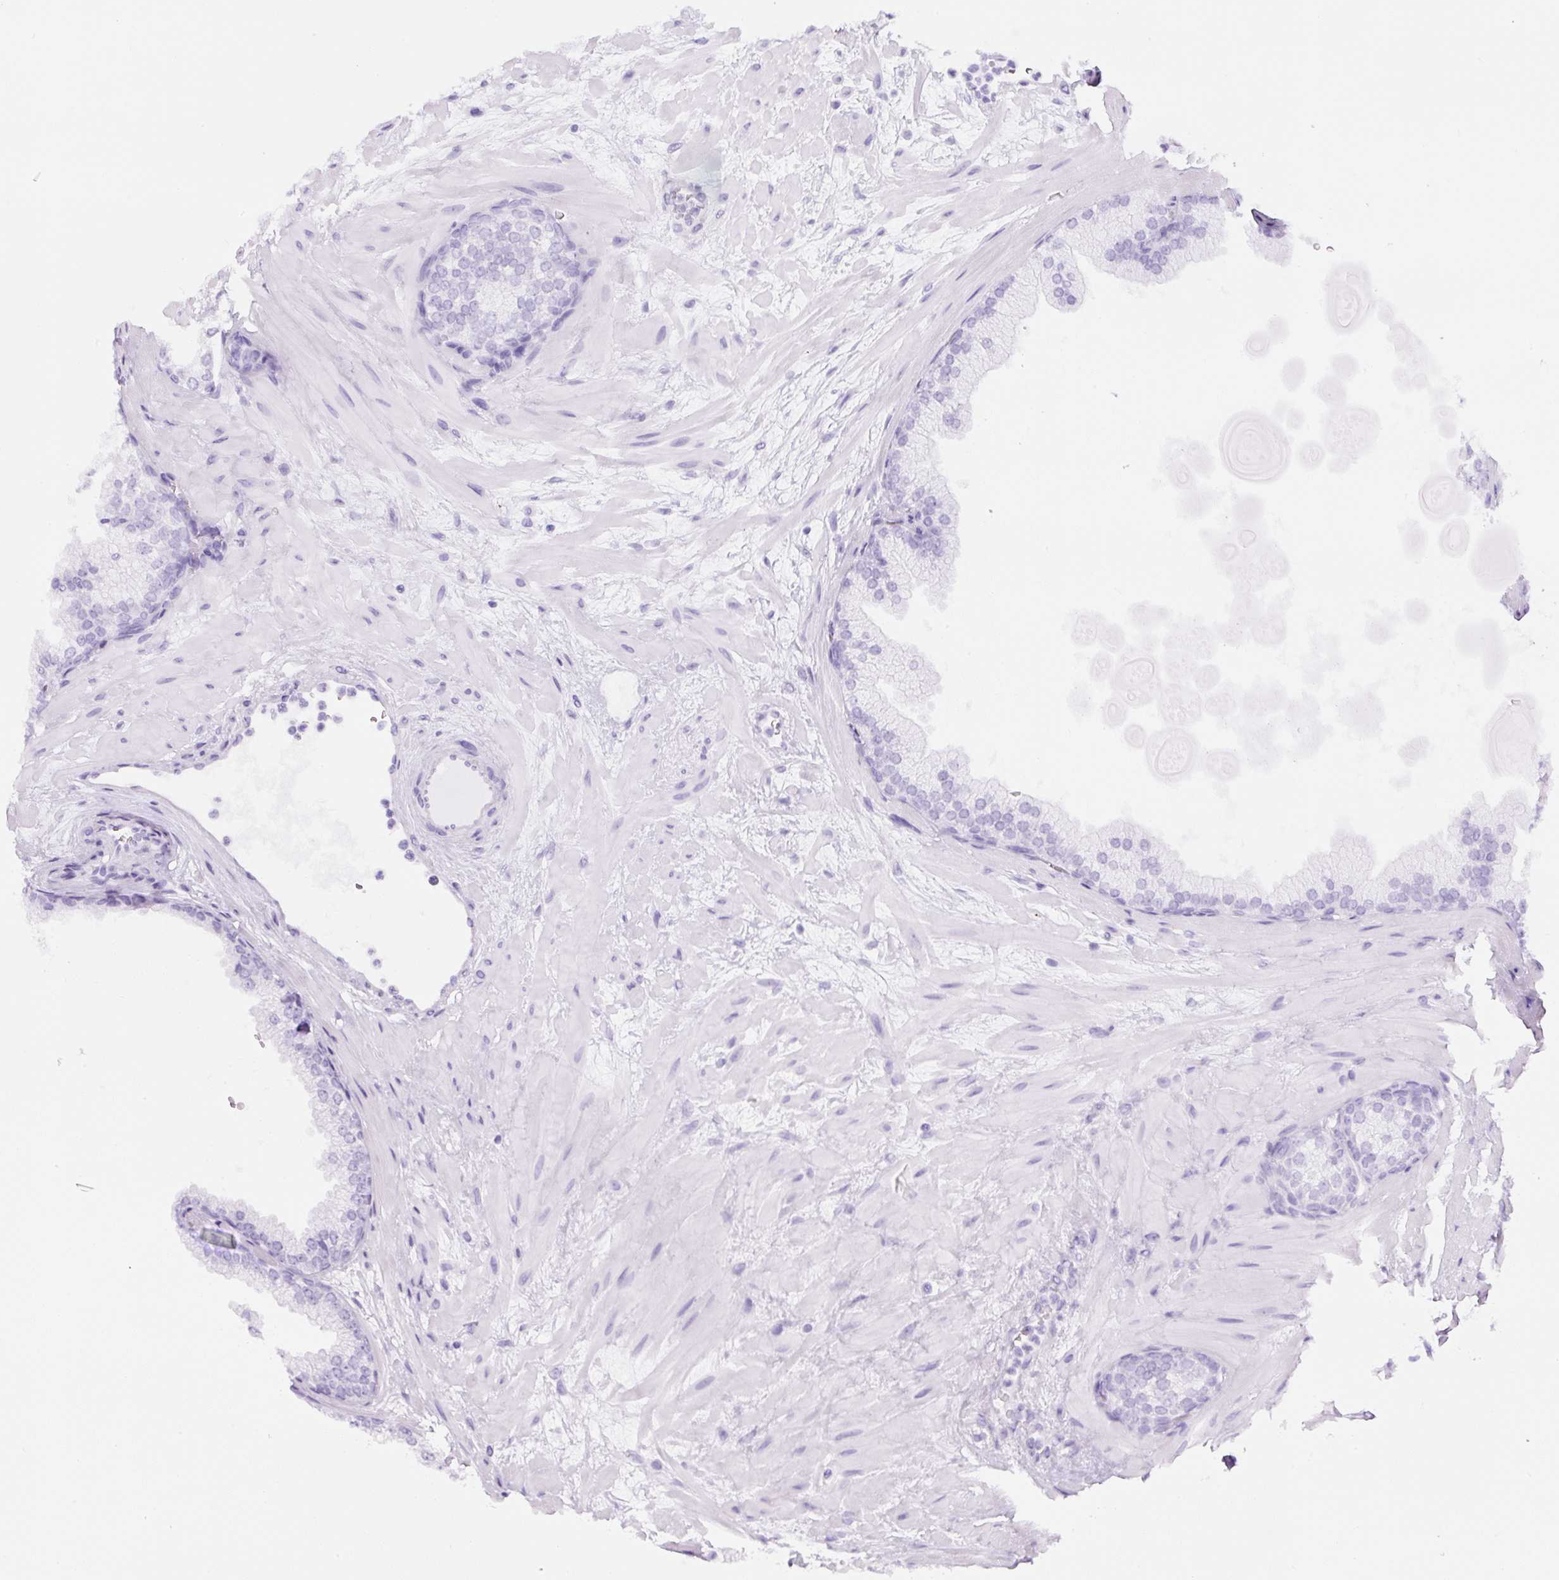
{"staining": {"intensity": "negative", "quantity": "none", "location": "none"}, "tissue": "prostate", "cell_type": "Glandular cells", "image_type": "normal", "snomed": [{"axis": "morphology", "description": "Normal tissue, NOS"}, {"axis": "topography", "description": "Prostate"}, {"axis": "topography", "description": "Peripheral nerve tissue"}], "caption": "A micrograph of prostate stained for a protein reveals no brown staining in glandular cells.", "gene": "TMEM151B", "patient": {"sex": "male", "age": 61}}